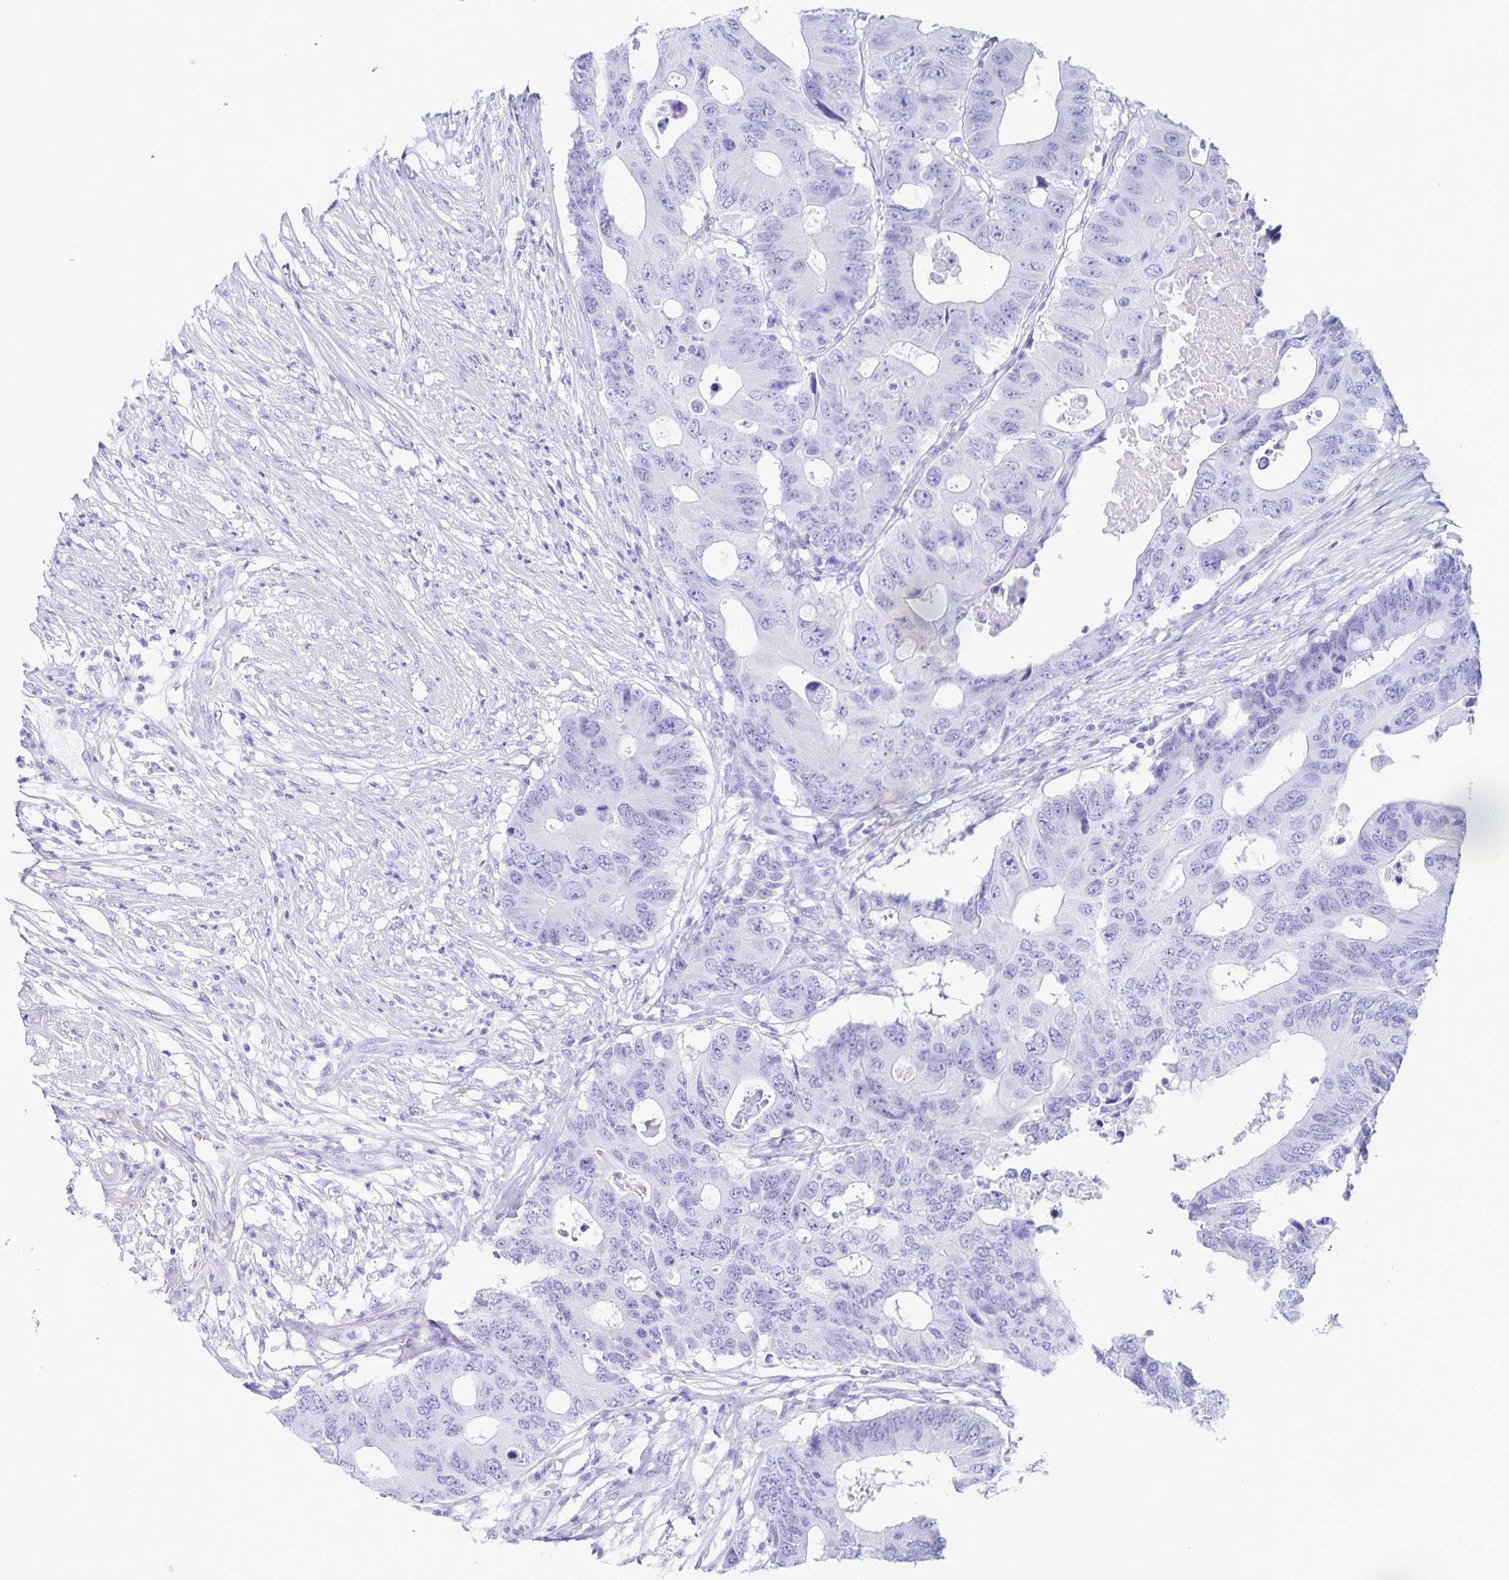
{"staining": {"intensity": "negative", "quantity": "none", "location": "none"}, "tissue": "colorectal cancer", "cell_type": "Tumor cells", "image_type": "cancer", "snomed": [{"axis": "morphology", "description": "Adenocarcinoma, NOS"}, {"axis": "topography", "description": "Colon"}], "caption": "High magnification brightfield microscopy of colorectal cancer stained with DAB (brown) and counterstained with hematoxylin (blue): tumor cells show no significant positivity.", "gene": "C12orf56", "patient": {"sex": "male", "age": 71}}